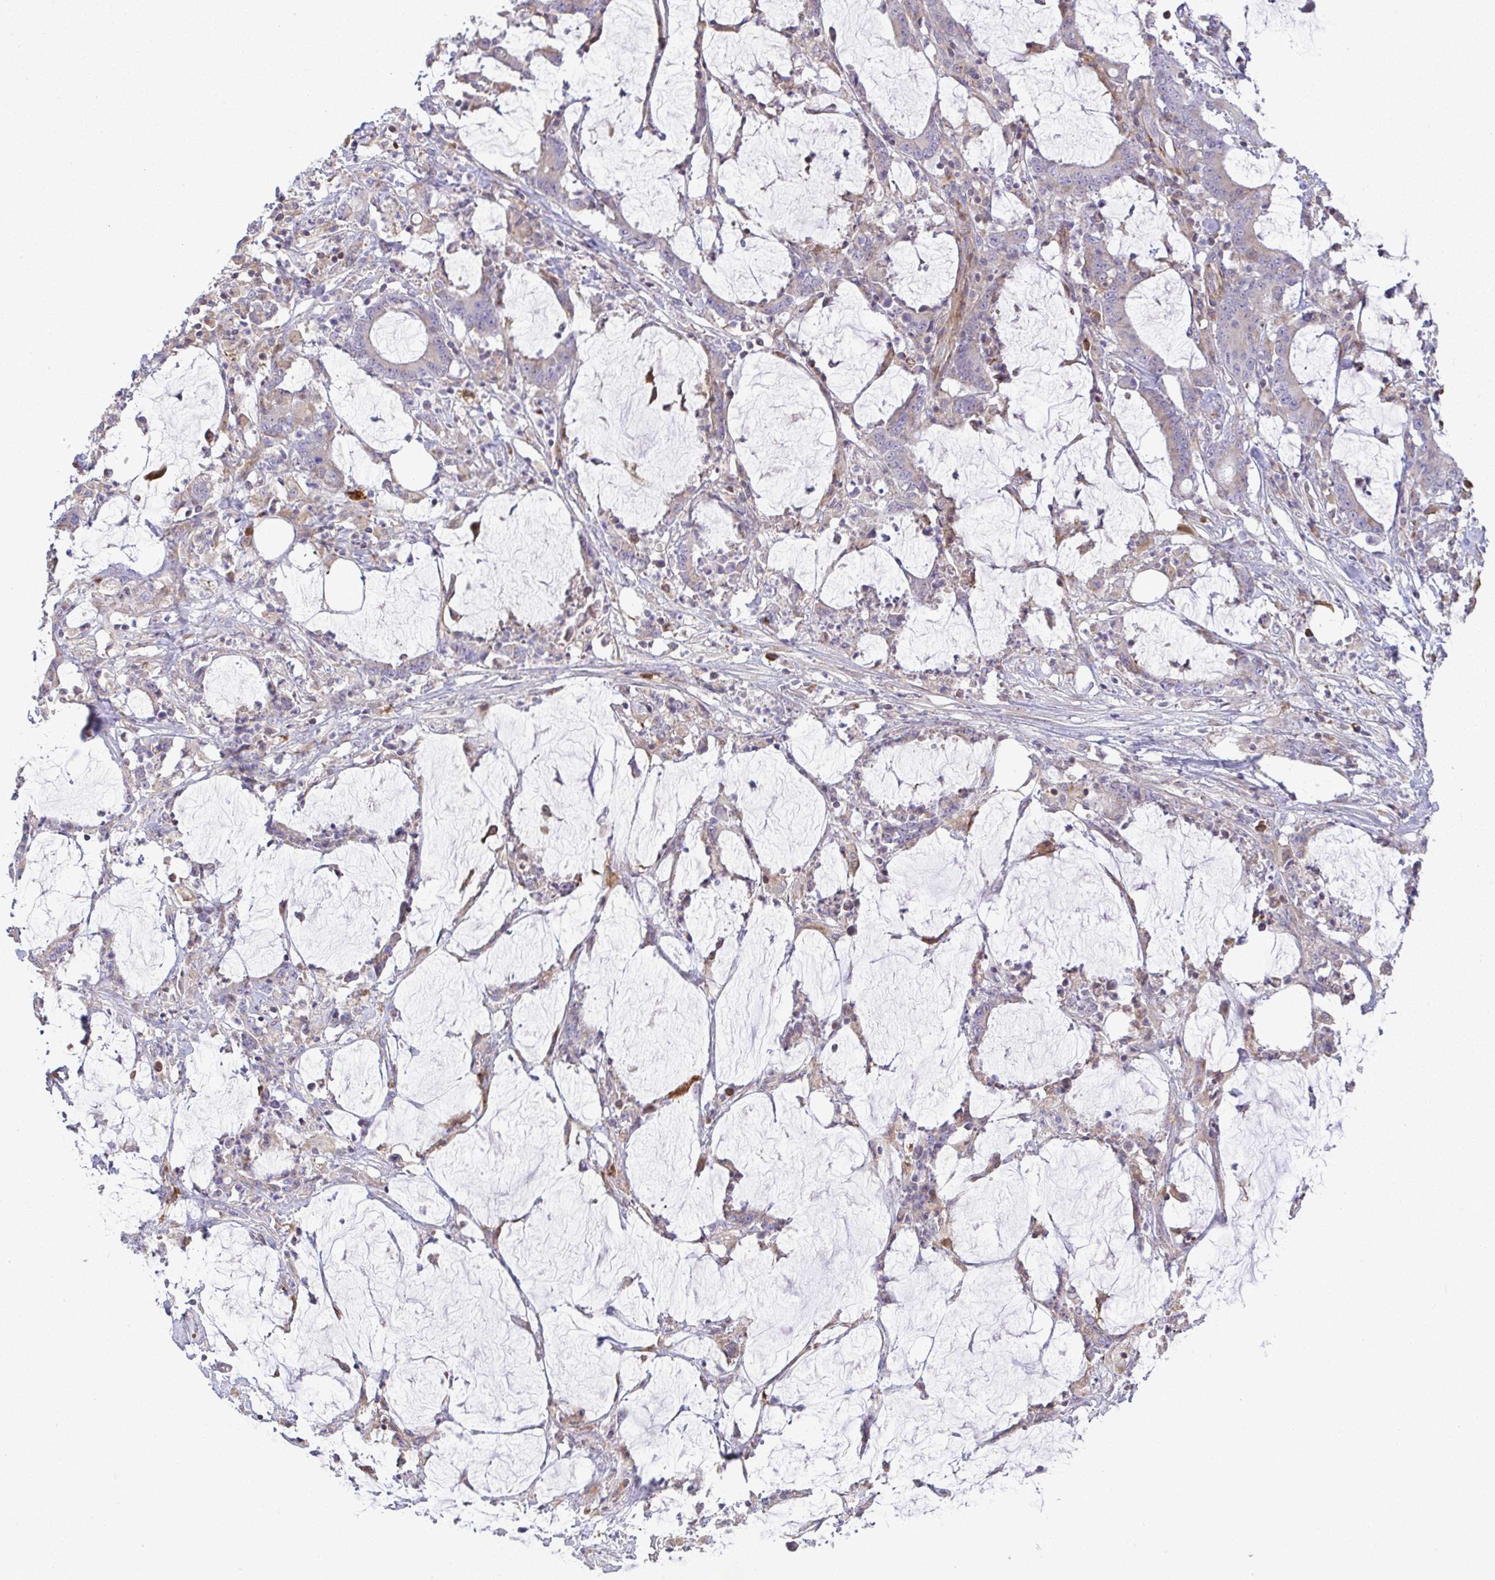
{"staining": {"intensity": "negative", "quantity": "none", "location": "none"}, "tissue": "stomach cancer", "cell_type": "Tumor cells", "image_type": "cancer", "snomed": [{"axis": "morphology", "description": "Adenocarcinoma, NOS"}, {"axis": "topography", "description": "Stomach, upper"}], "caption": "IHC of human stomach cancer (adenocarcinoma) shows no positivity in tumor cells.", "gene": "GRID2", "patient": {"sex": "male", "age": 68}}